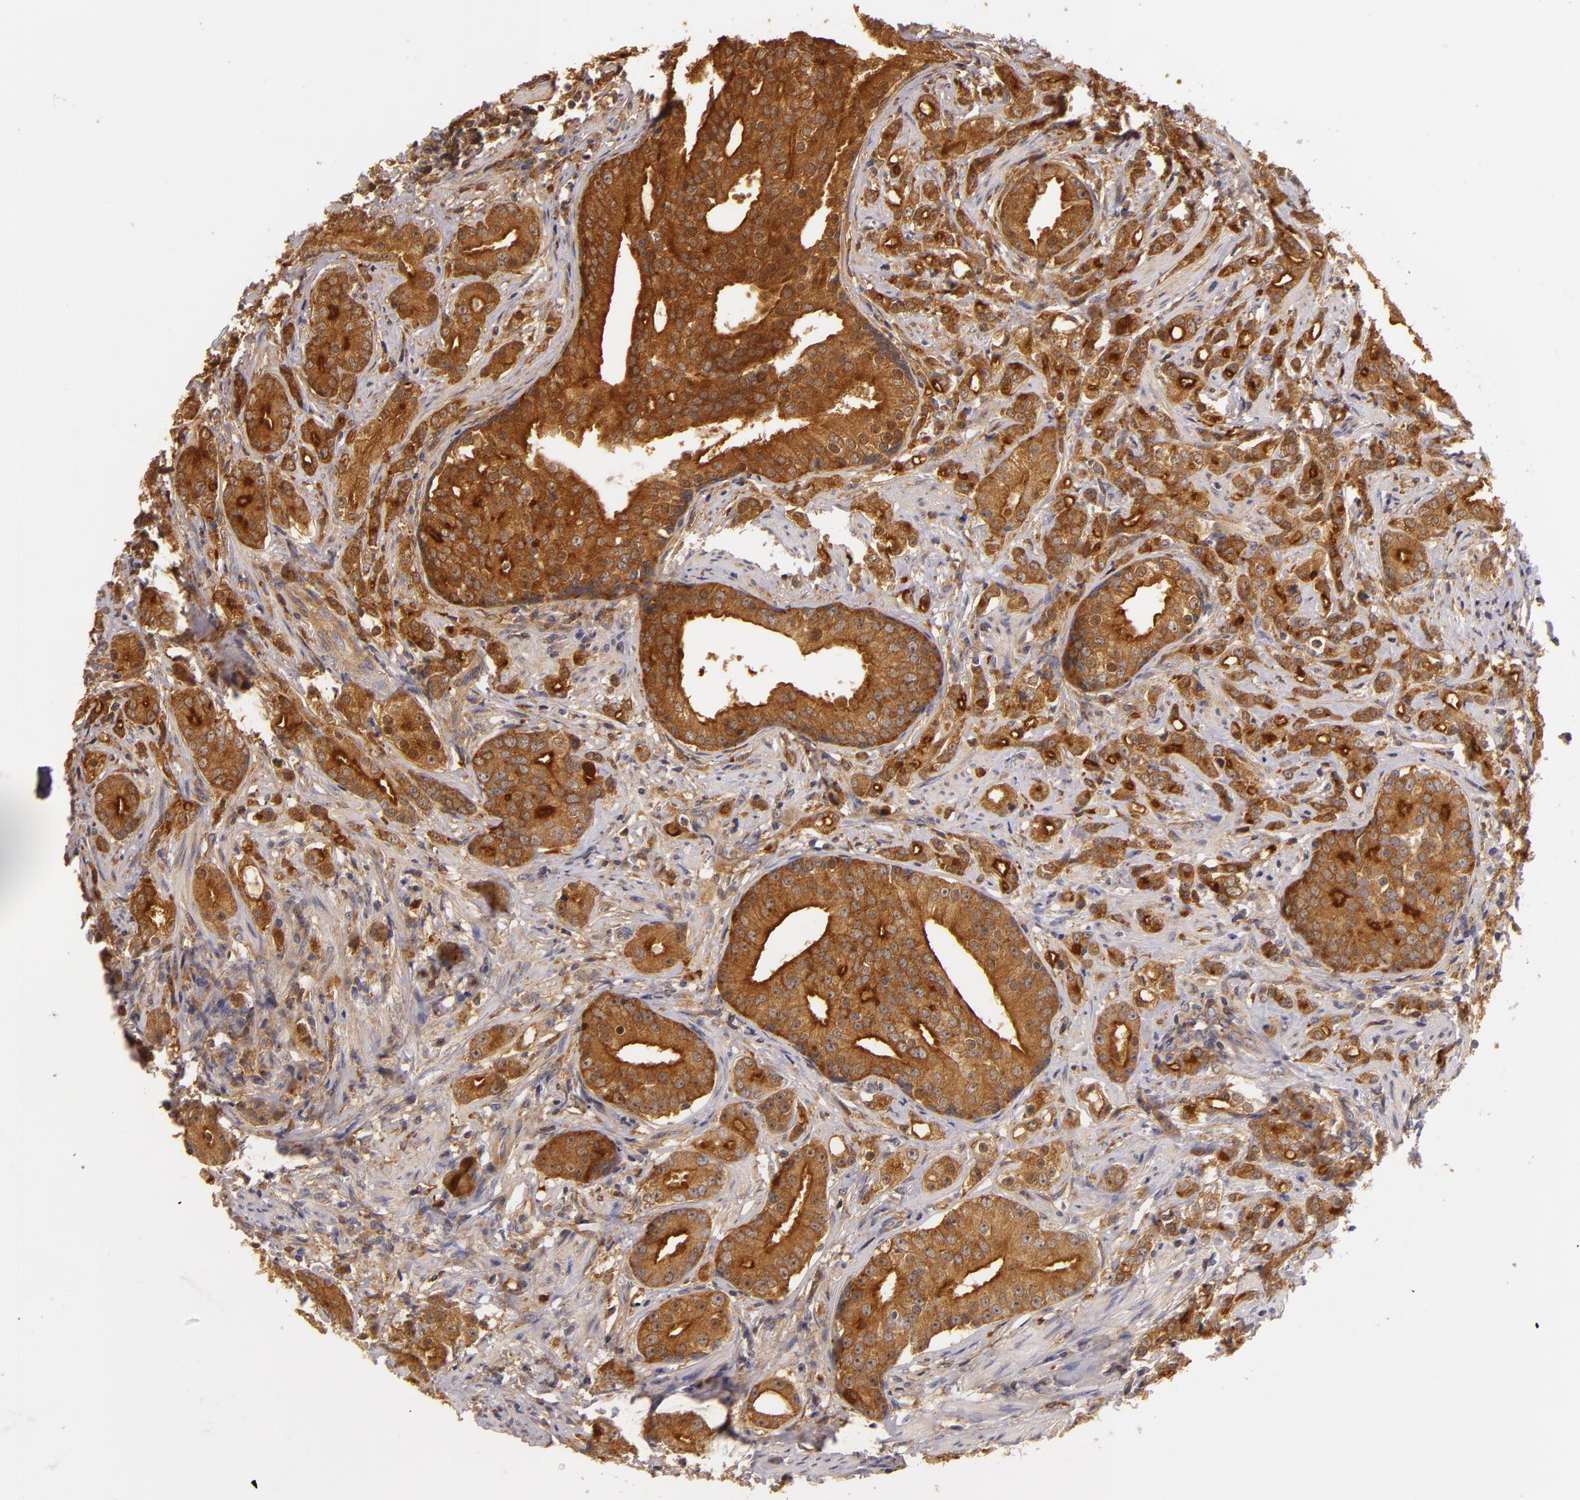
{"staining": {"intensity": "strong", "quantity": ">75%", "location": "cytoplasmic/membranous"}, "tissue": "prostate cancer", "cell_type": "Tumor cells", "image_type": "cancer", "snomed": [{"axis": "morphology", "description": "Adenocarcinoma, Medium grade"}, {"axis": "topography", "description": "Prostate"}], "caption": "Prostate cancer (adenocarcinoma (medium-grade)) stained with a protein marker shows strong staining in tumor cells.", "gene": "TOM1", "patient": {"sex": "male", "age": 59}}